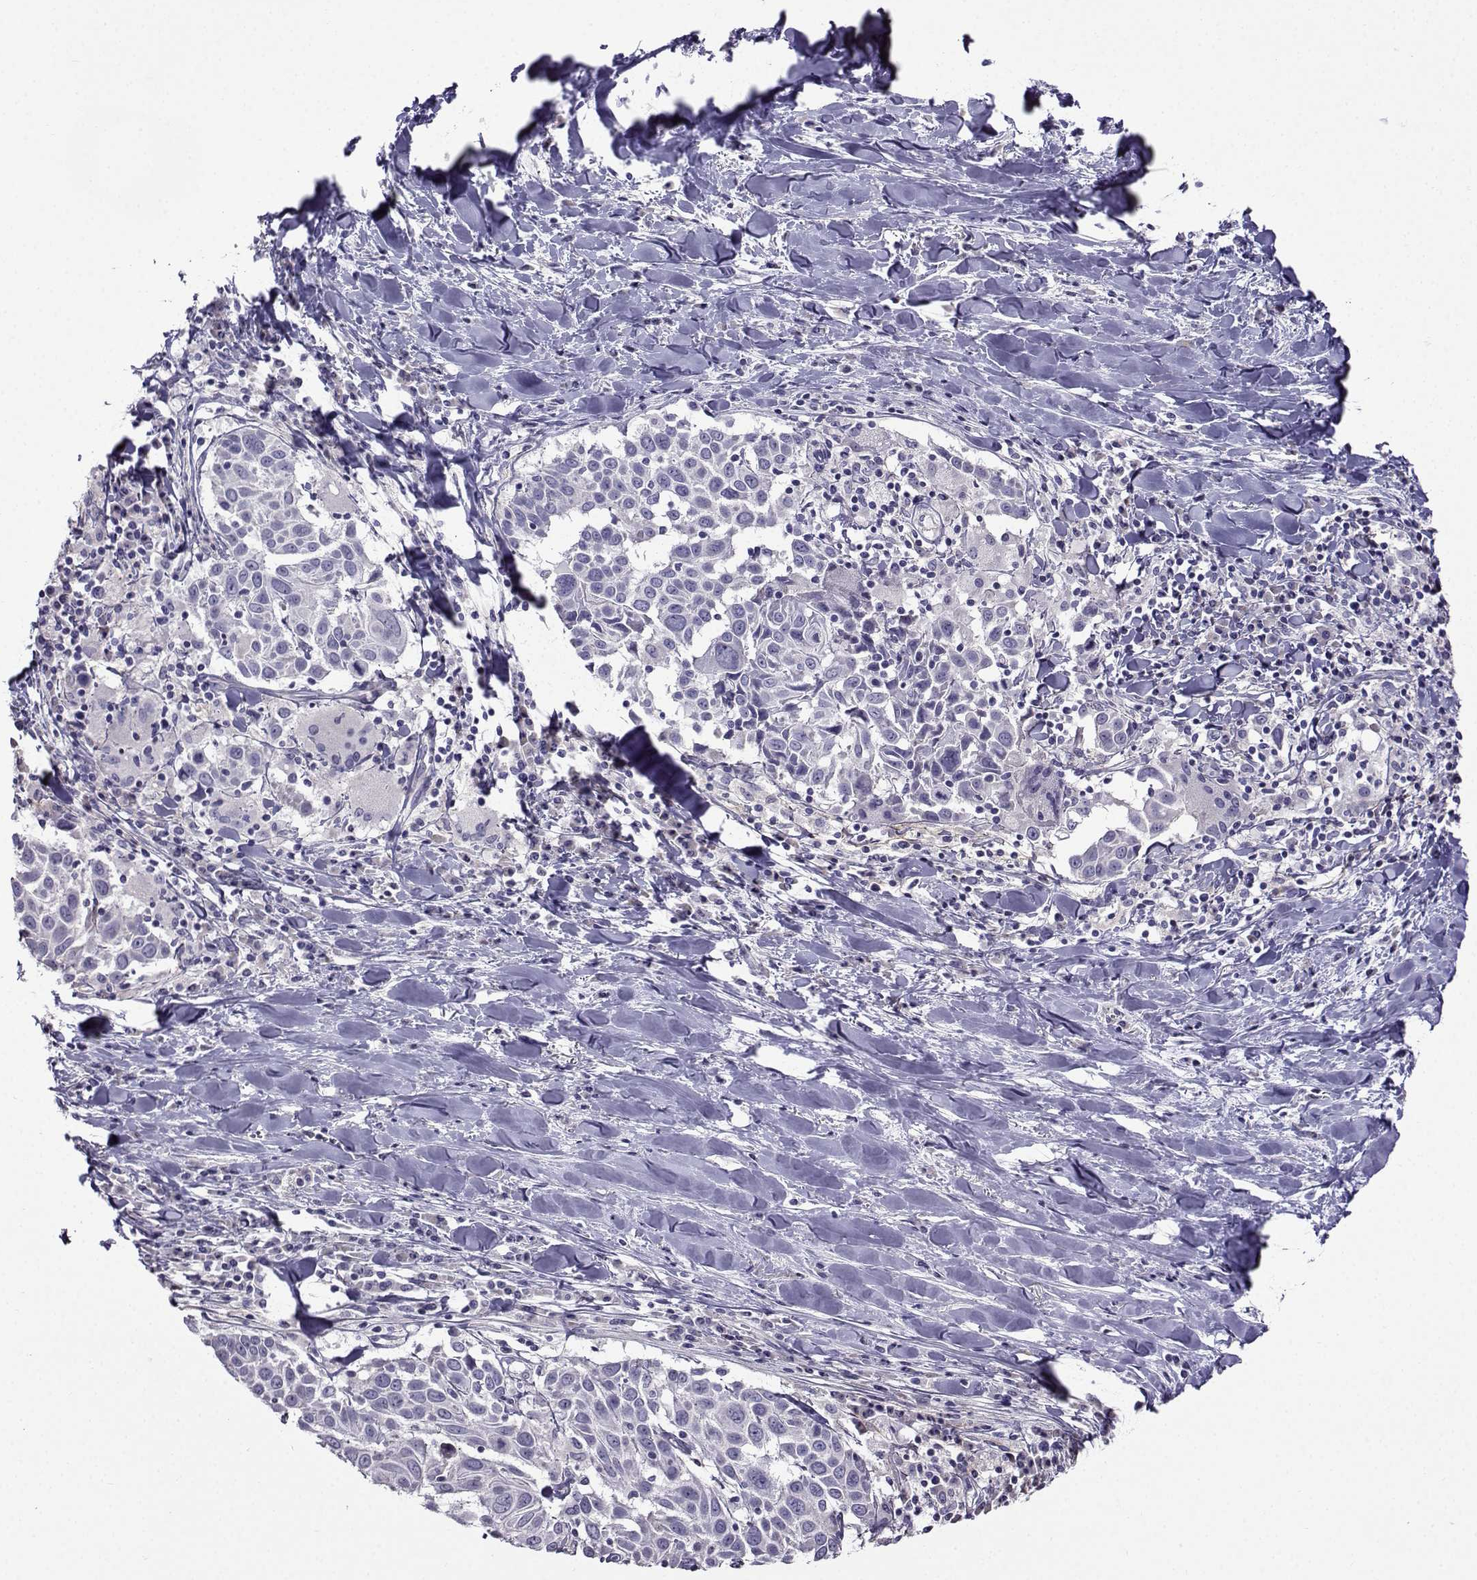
{"staining": {"intensity": "negative", "quantity": "none", "location": "none"}, "tissue": "lung cancer", "cell_type": "Tumor cells", "image_type": "cancer", "snomed": [{"axis": "morphology", "description": "Squamous cell carcinoma, NOS"}, {"axis": "topography", "description": "Lung"}], "caption": "An image of human squamous cell carcinoma (lung) is negative for staining in tumor cells.", "gene": "TMEM266", "patient": {"sex": "male", "age": 57}}